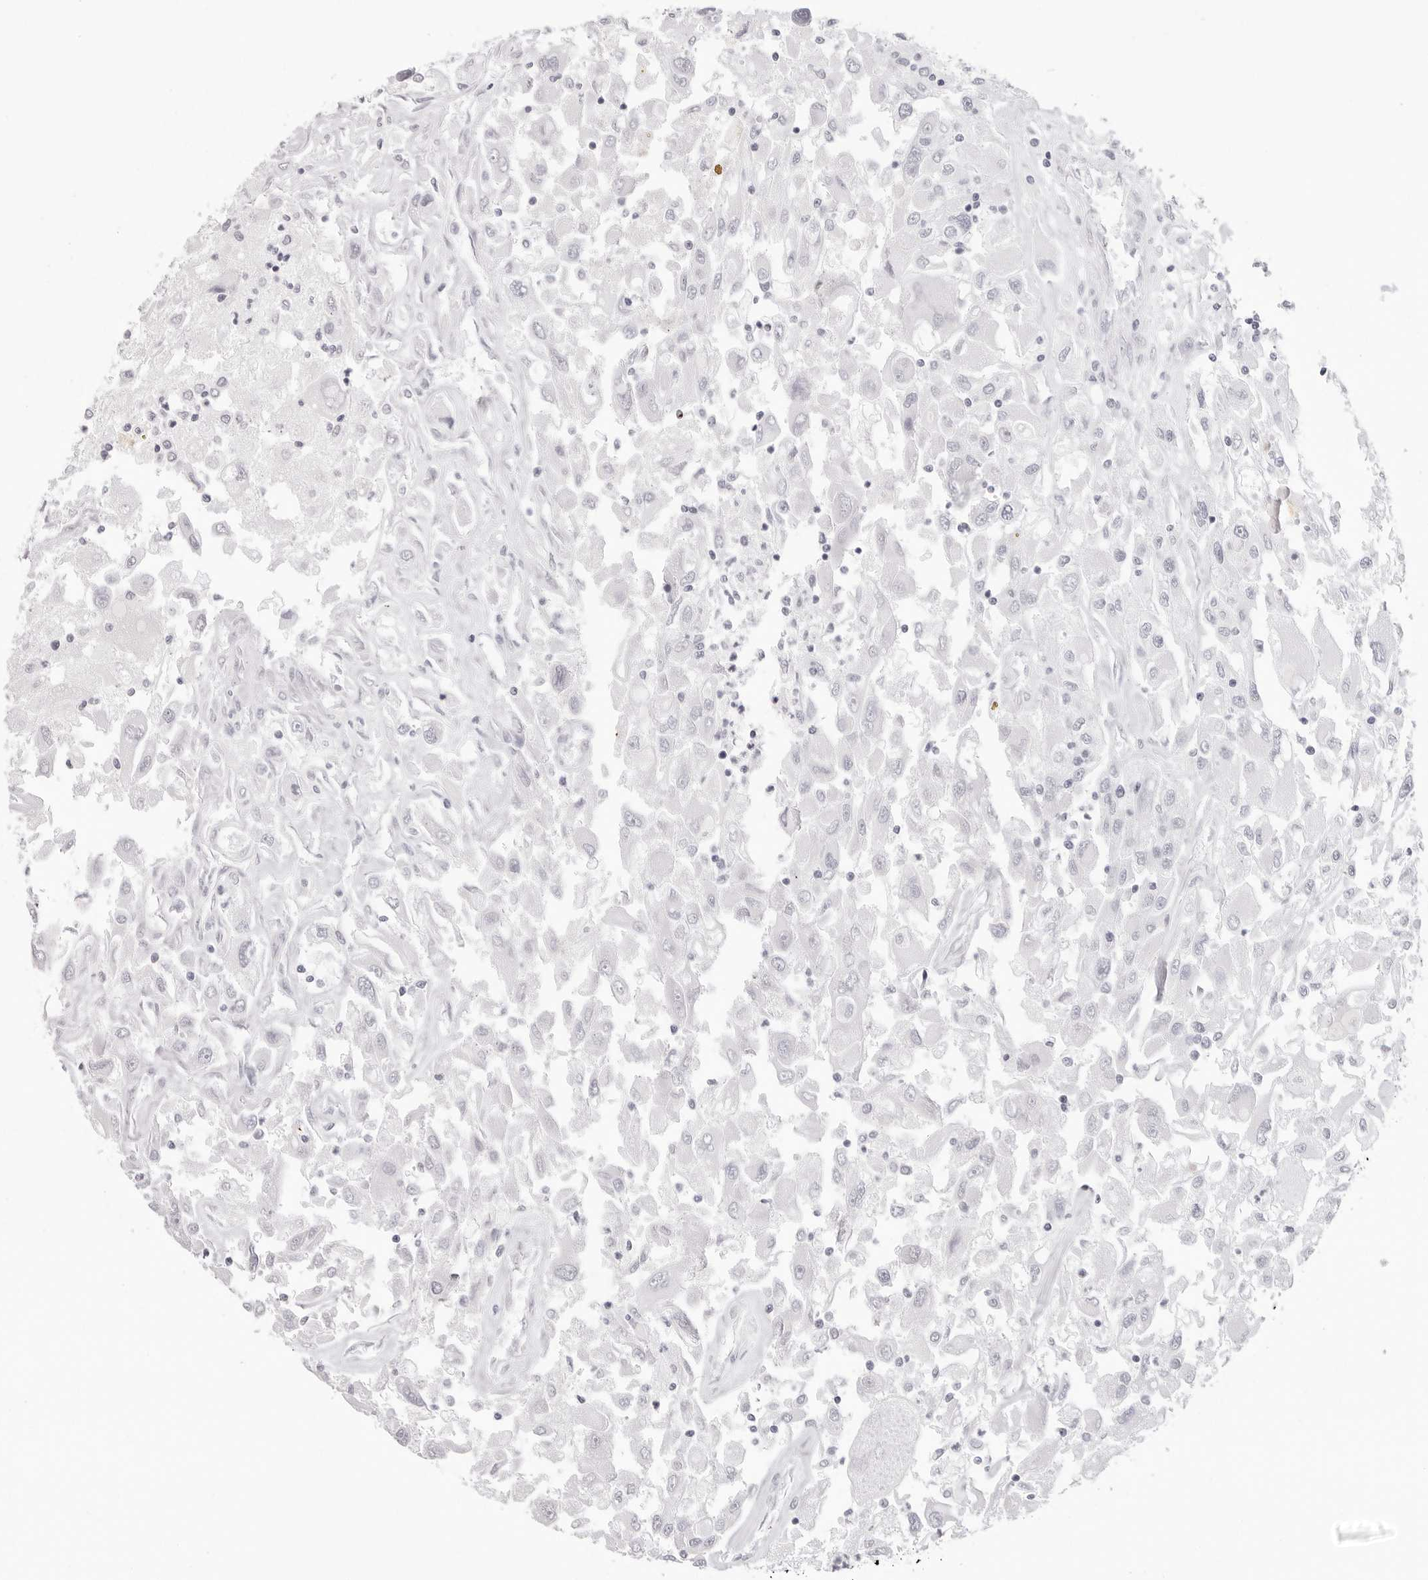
{"staining": {"intensity": "negative", "quantity": "none", "location": "none"}, "tissue": "renal cancer", "cell_type": "Tumor cells", "image_type": "cancer", "snomed": [{"axis": "morphology", "description": "Adenocarcinoma, NOS"}, {"axis": "topography", "description": "Kidney"}], "caption": "Tumor cells show no significant positivity in adenocarcinoma (renal).", "gene": "CST5", "patient": {"sex": "female", "age": 52}}